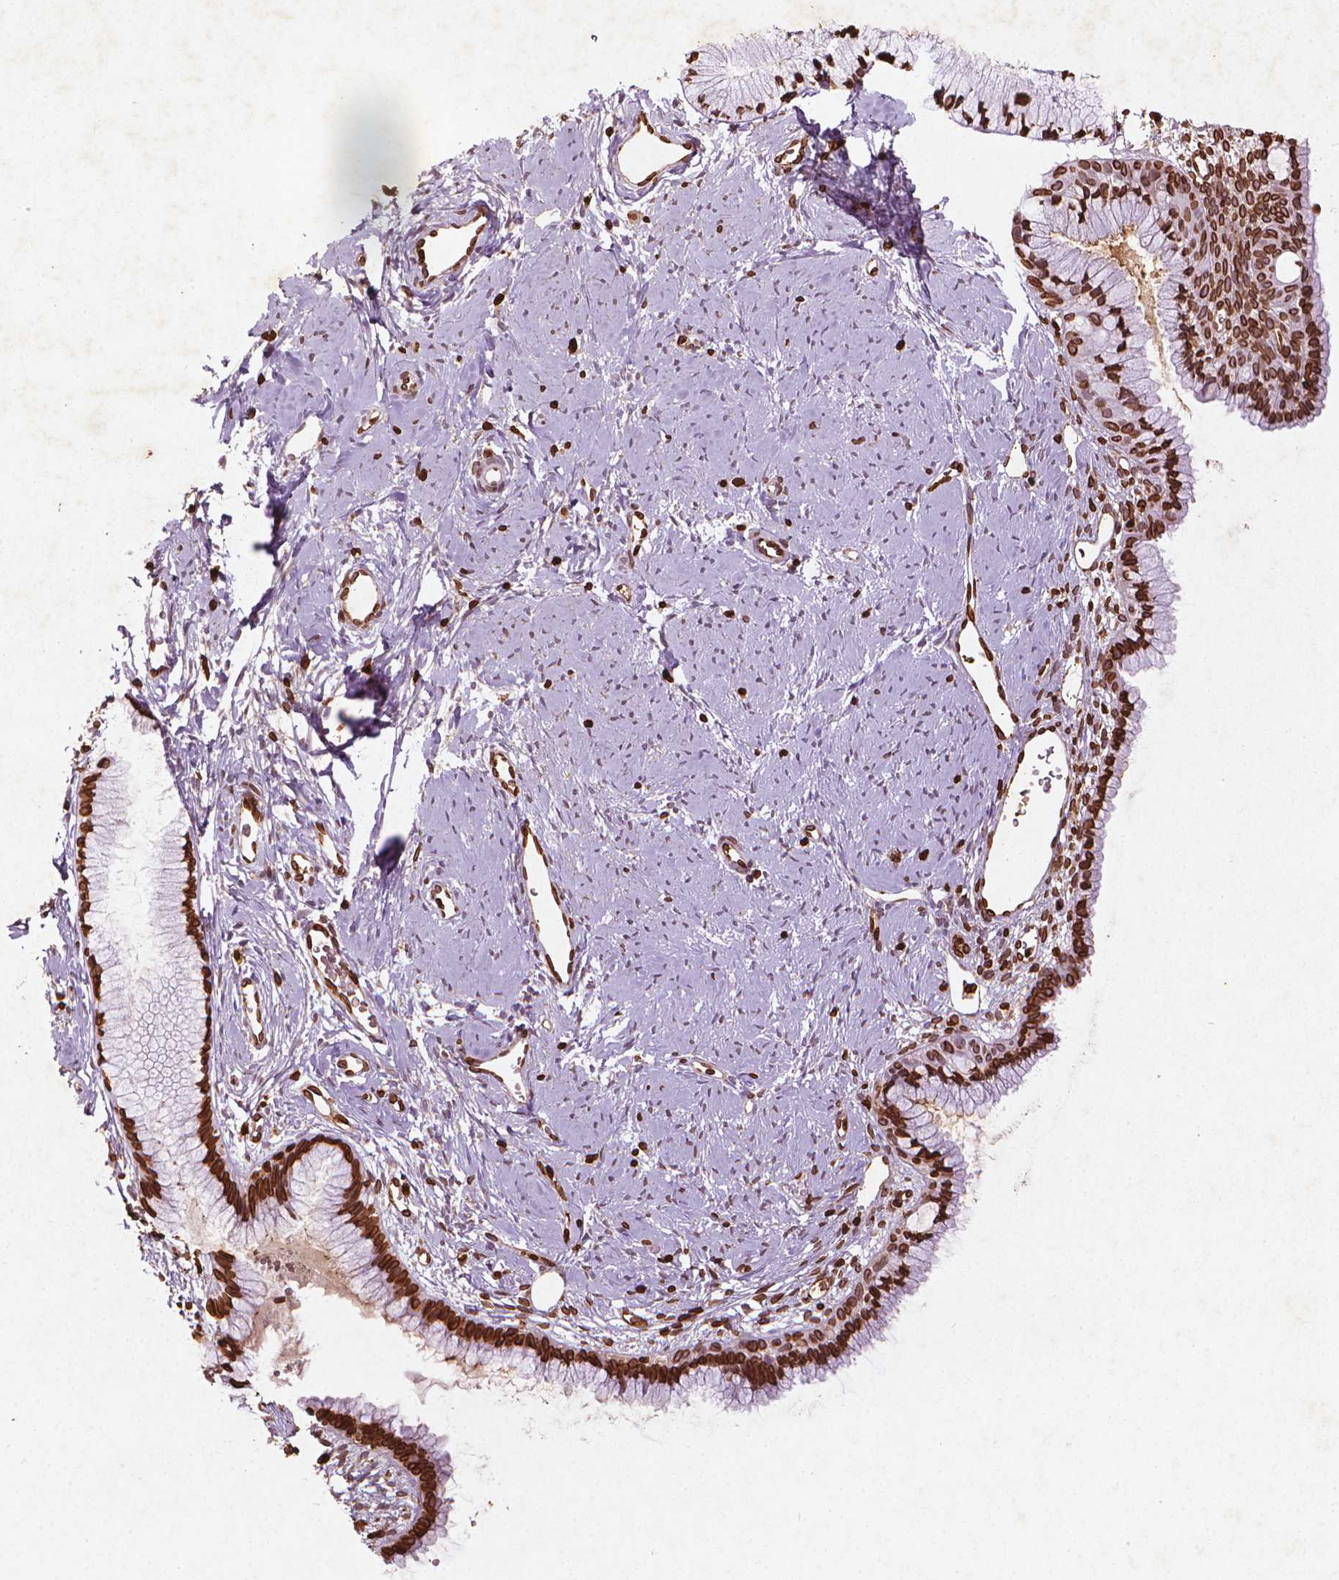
{"staining": {"intensity": "strong", "quantity": ">75%", "location": "cytoplasmic/membranous,nuclear"}, "tissue": "cervix", "cell_type": "Glandular cells", "image_type": "normal", "snomed": [{"axis": "morphology", "description": "Normal tissue, NOS"}, {"axis": "topography", "description": "Cervix"}], "caption": "This is a micrograph of IHC staining of unremarkable cervix, which shows strong positivity in the cytoplasmic/membranous,nuclear of glandular cells.", "gene": "LMNB1", "patient": {"sex": "female", "age": 40}}